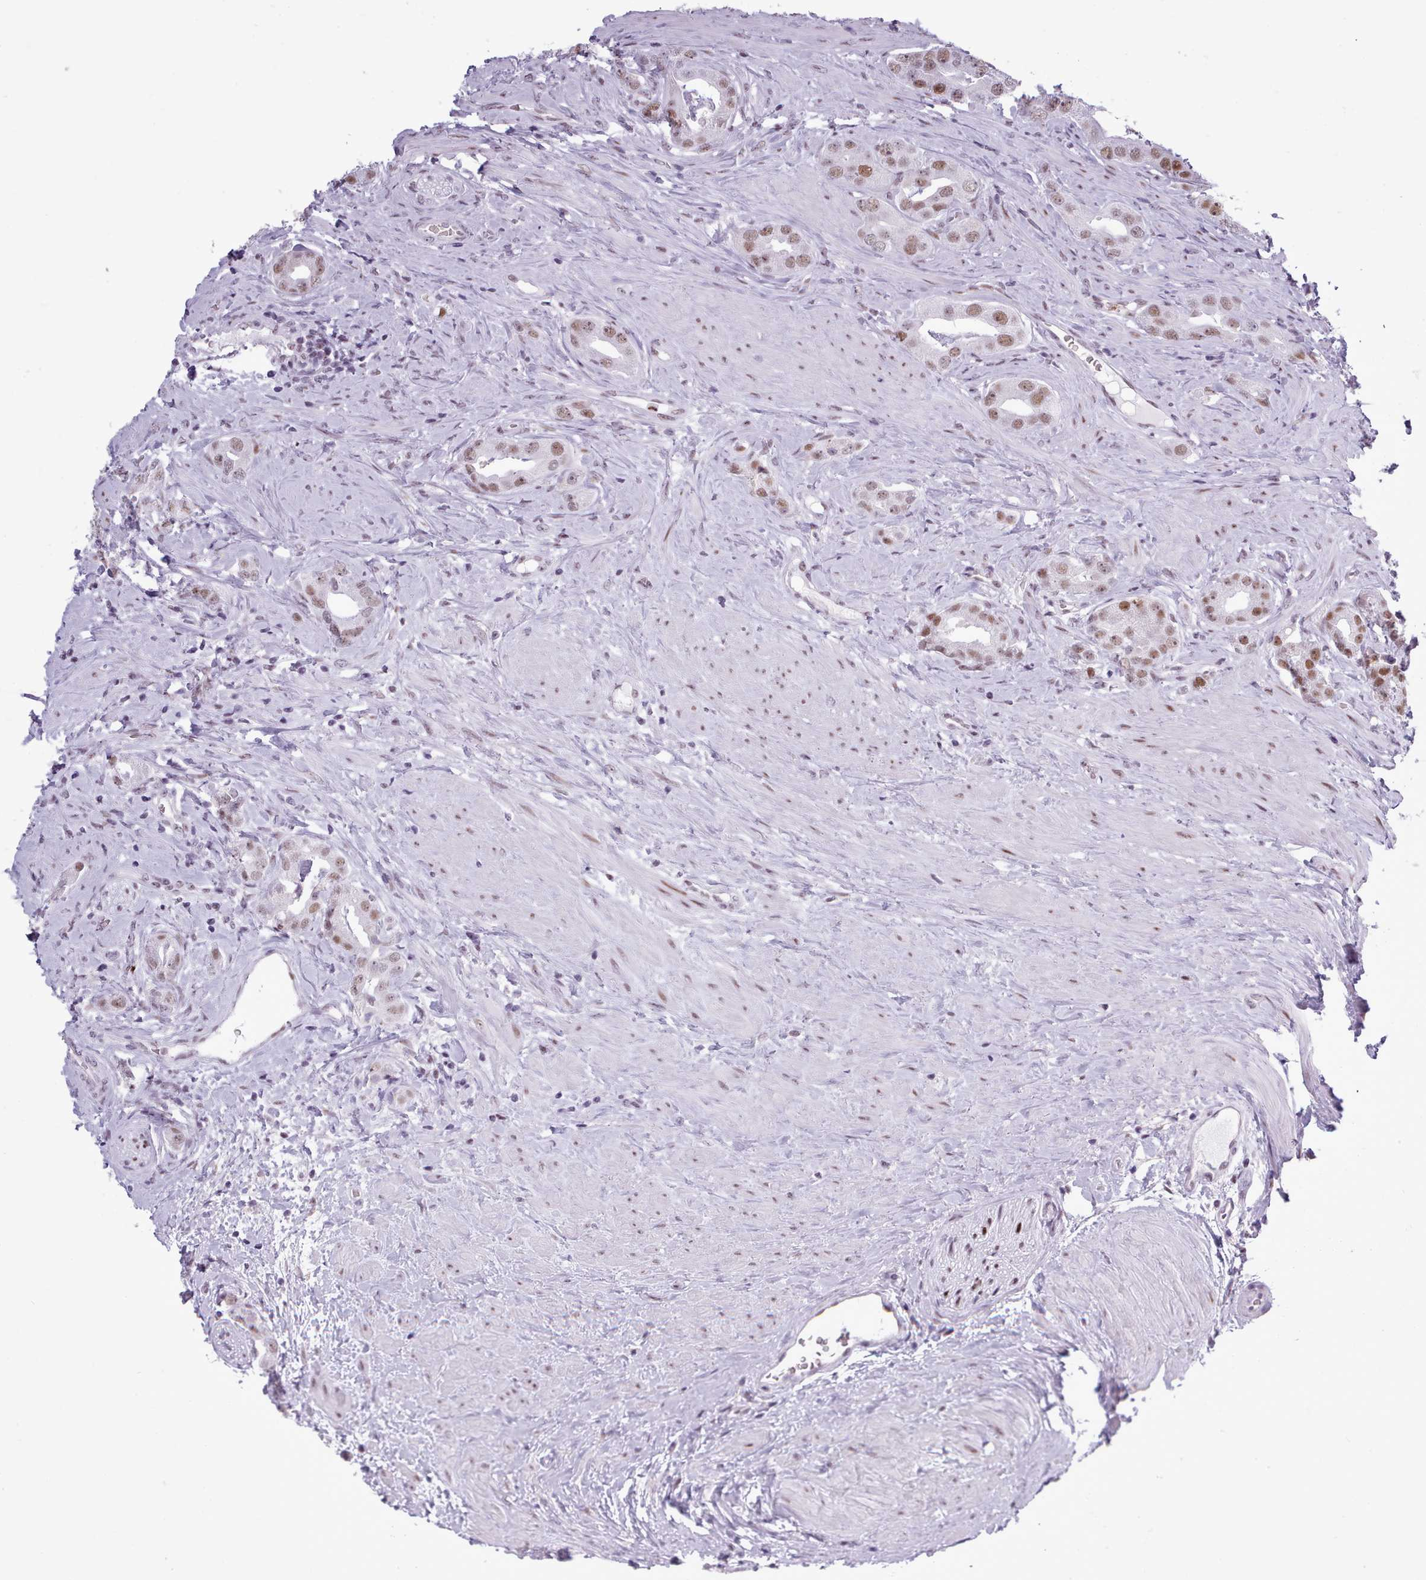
{"staining": {"intensity": "weak", "quantity": ">75%", "location": "nuclear"}, "tissue": "prostate cancer", "cell_type": "Tumor cells", "image_type": "cancer", "snomed": [{"axis": "morphology", "description": "Adenocarcinoma, High grade"}, {"axis": "topography", "description": "Prostate"}], "caption": "Immunohistochemical staining of human prostate cancer (high-grade adenocarcinoma) displays low levels of weak nuclear expression in about >75% of tumor cells.", "gene": "SRSF4", "patient": {"sex": "male", "age": 63}}